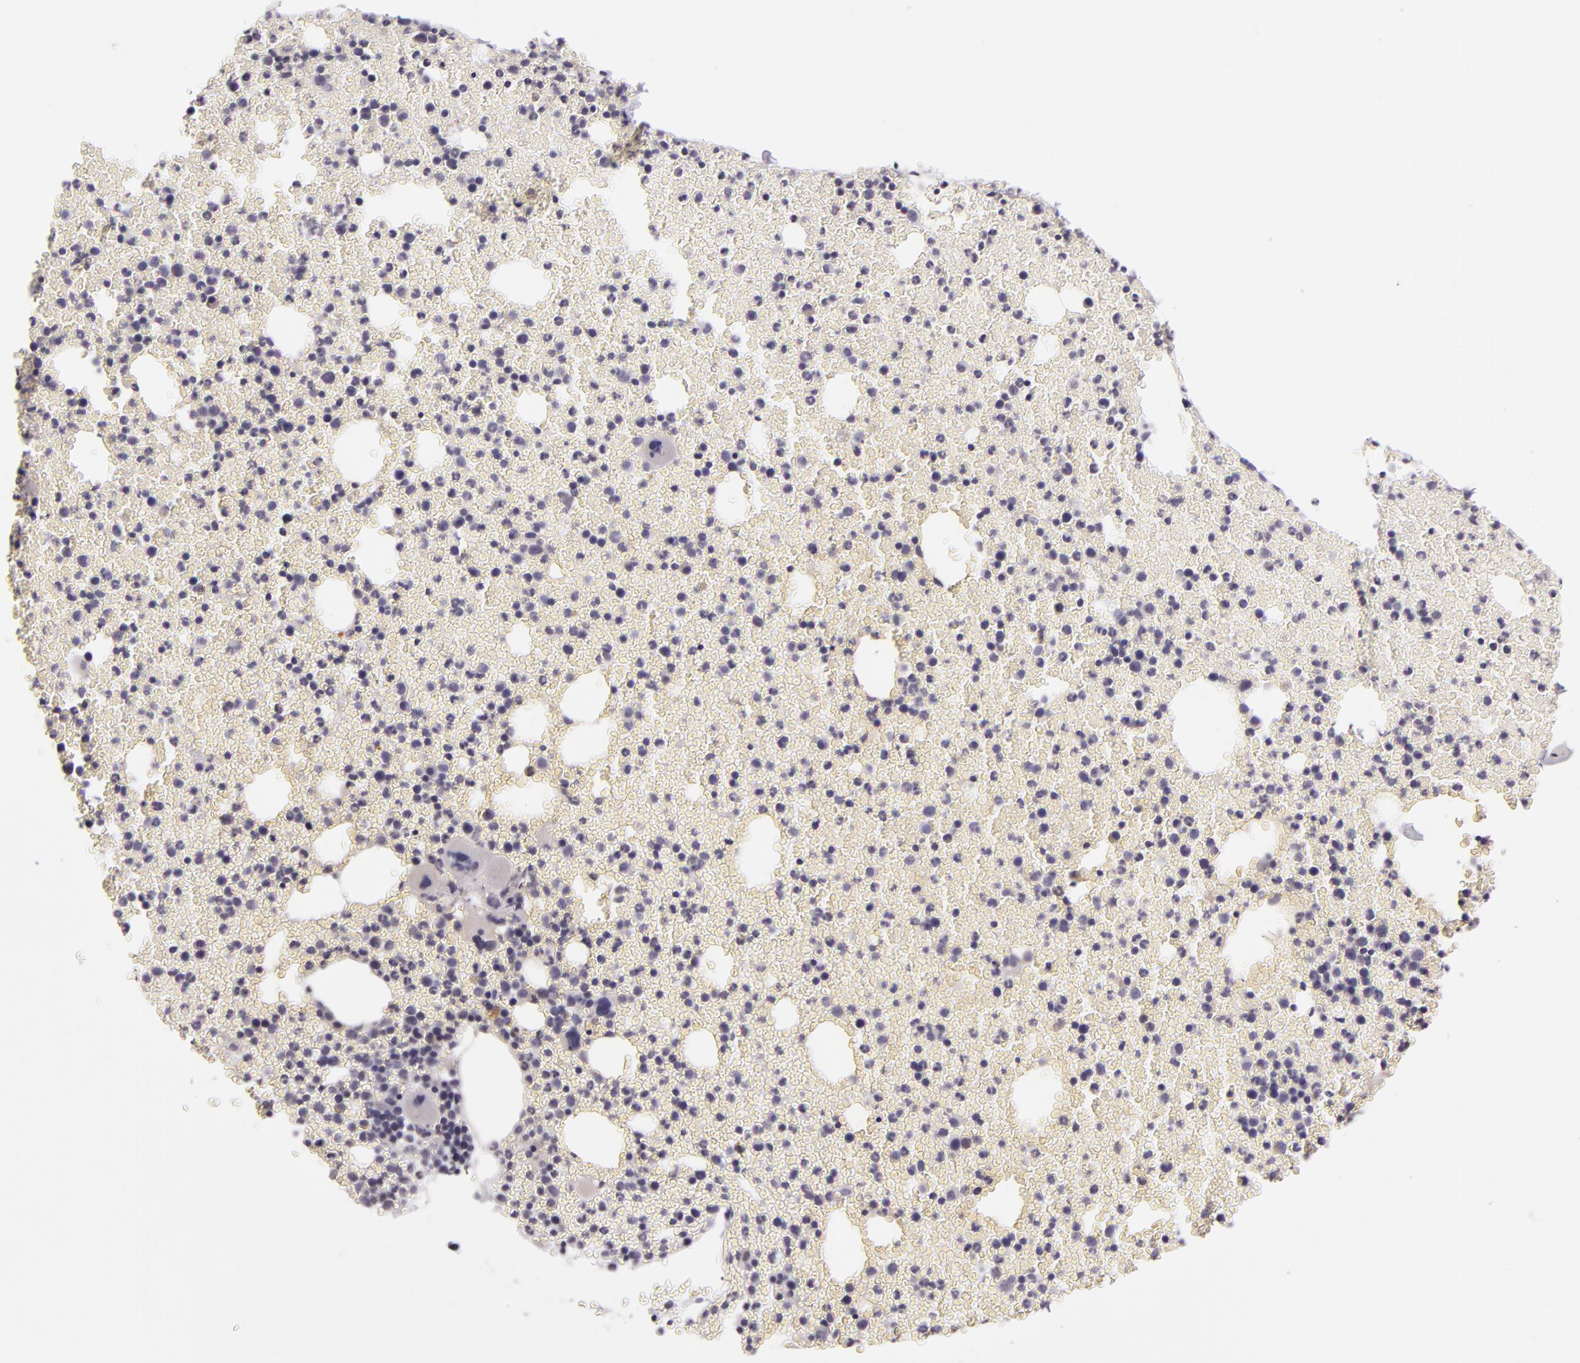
{"staining": {"intensity": "negative", "quantity": "none", "location": "none"}, "tissue": "bone marrow", "cell_type": "Hematopoietic cells", "image_type": "normal", "snomed": [{"axis": "morphology", "description": "Normal tissue, NOS"}, {"axis": "topography", "description": "Bone marrow"}], "caption": "DAB (3,3'-diaminobenzidine) immunohistochemical staining of unremarkable bone marrow exhibits no significant staining in hematopoietic cells.", "gene": "DAG1", "patient": {"sex": "female", "age": 41}}